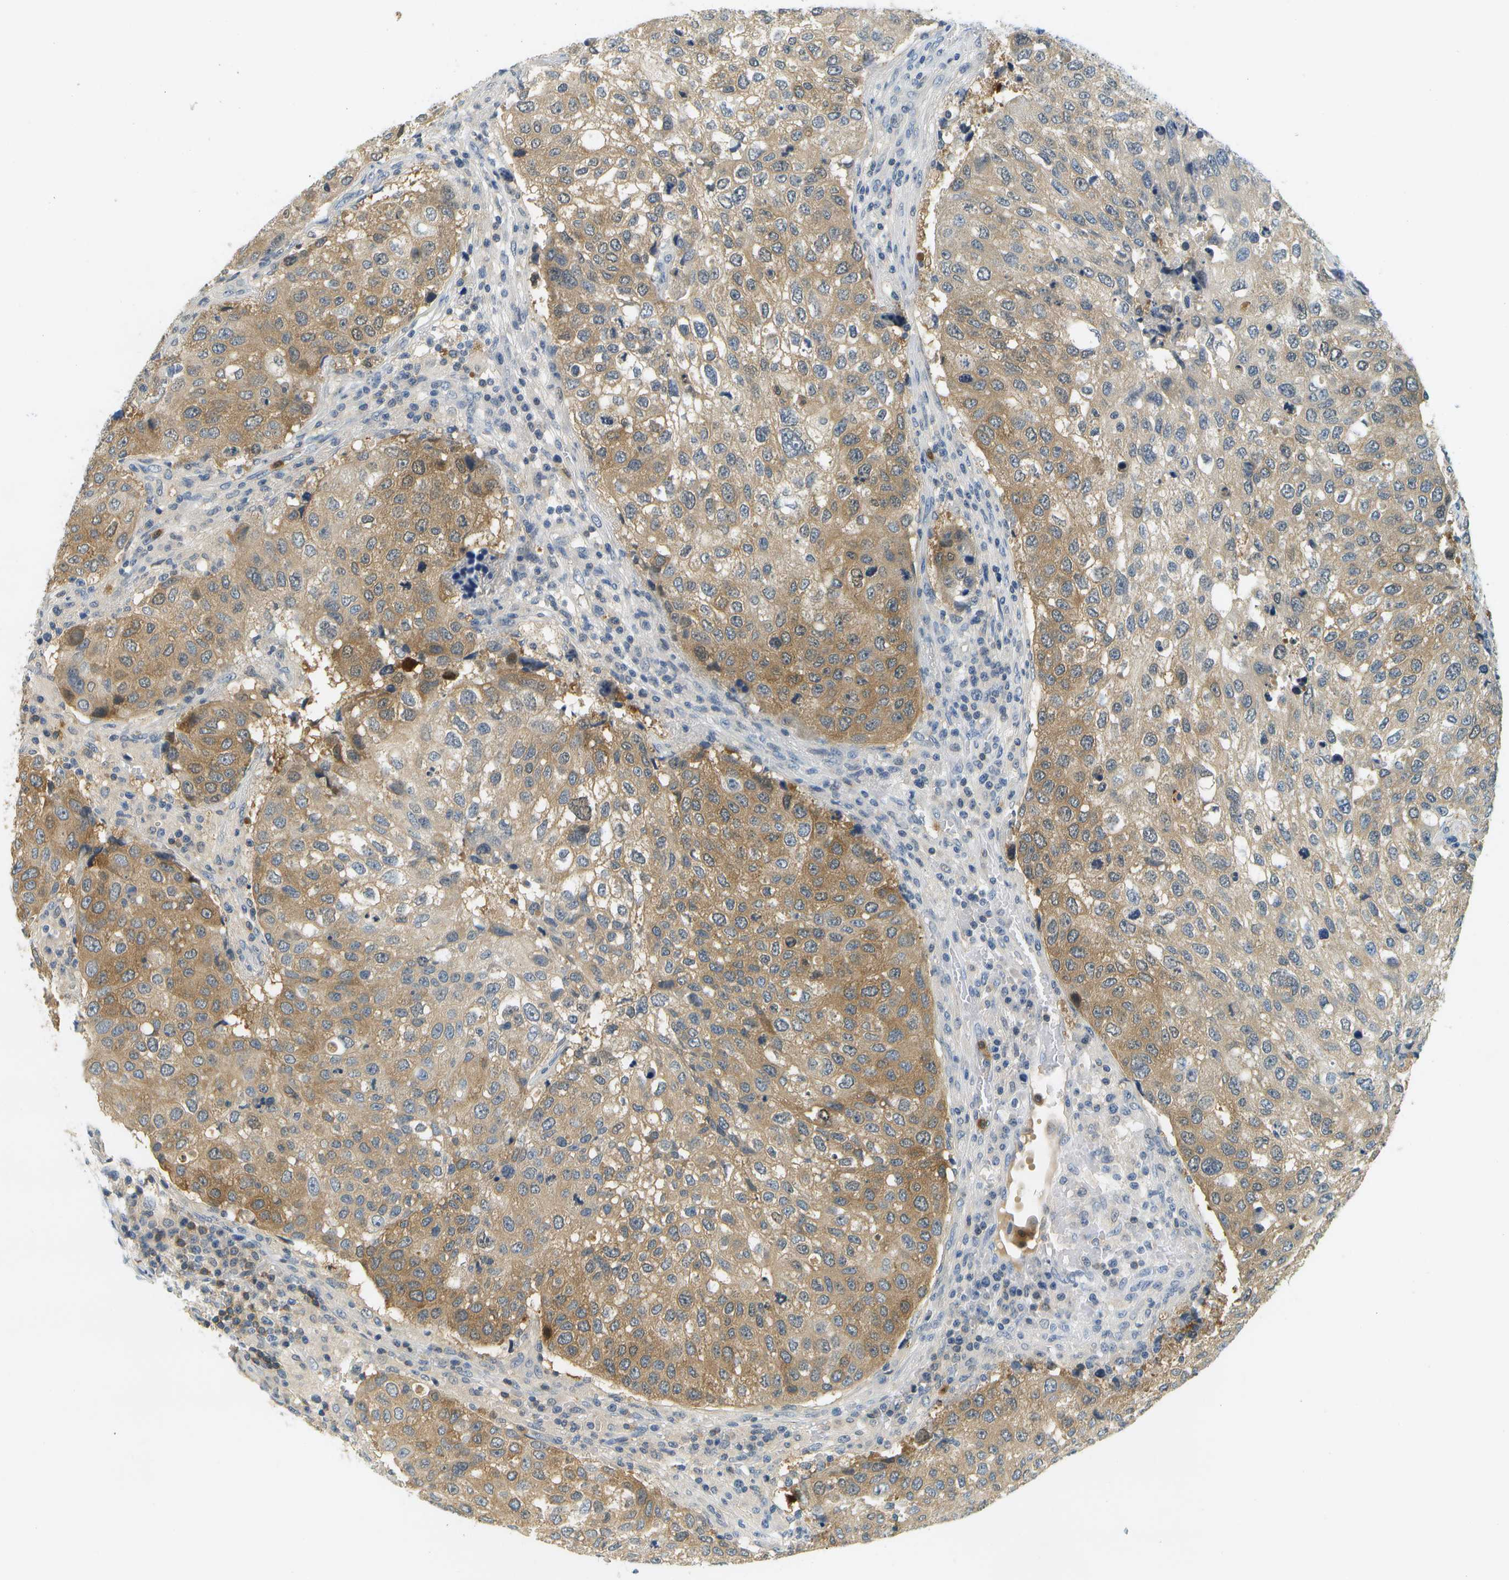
{"staining": {"intensity": "moderate", "quantity": ">75%", "location": "cytoplasmic/membranous"}, "tissue": "urothelial cancer", "cell_type": "Tumor cells", "image_type": "cancer", "snomed": [{"axis": "morphology", "description": "Urothelial carcinoma, High grade"}, {"axis": "topography", "description": "Lymph node"}, {"axis": "topography", "description": "Urinary bladder"}], "caption": "High-grade urothelial carcinoma was stained to show a protein in brown. There is medium levels of moderate cytoplasmic/membranous positivity in approximately >75% of tumor cells.", "gene": "RASGRP2", "patient": {"sex": "male", "age": 51}}